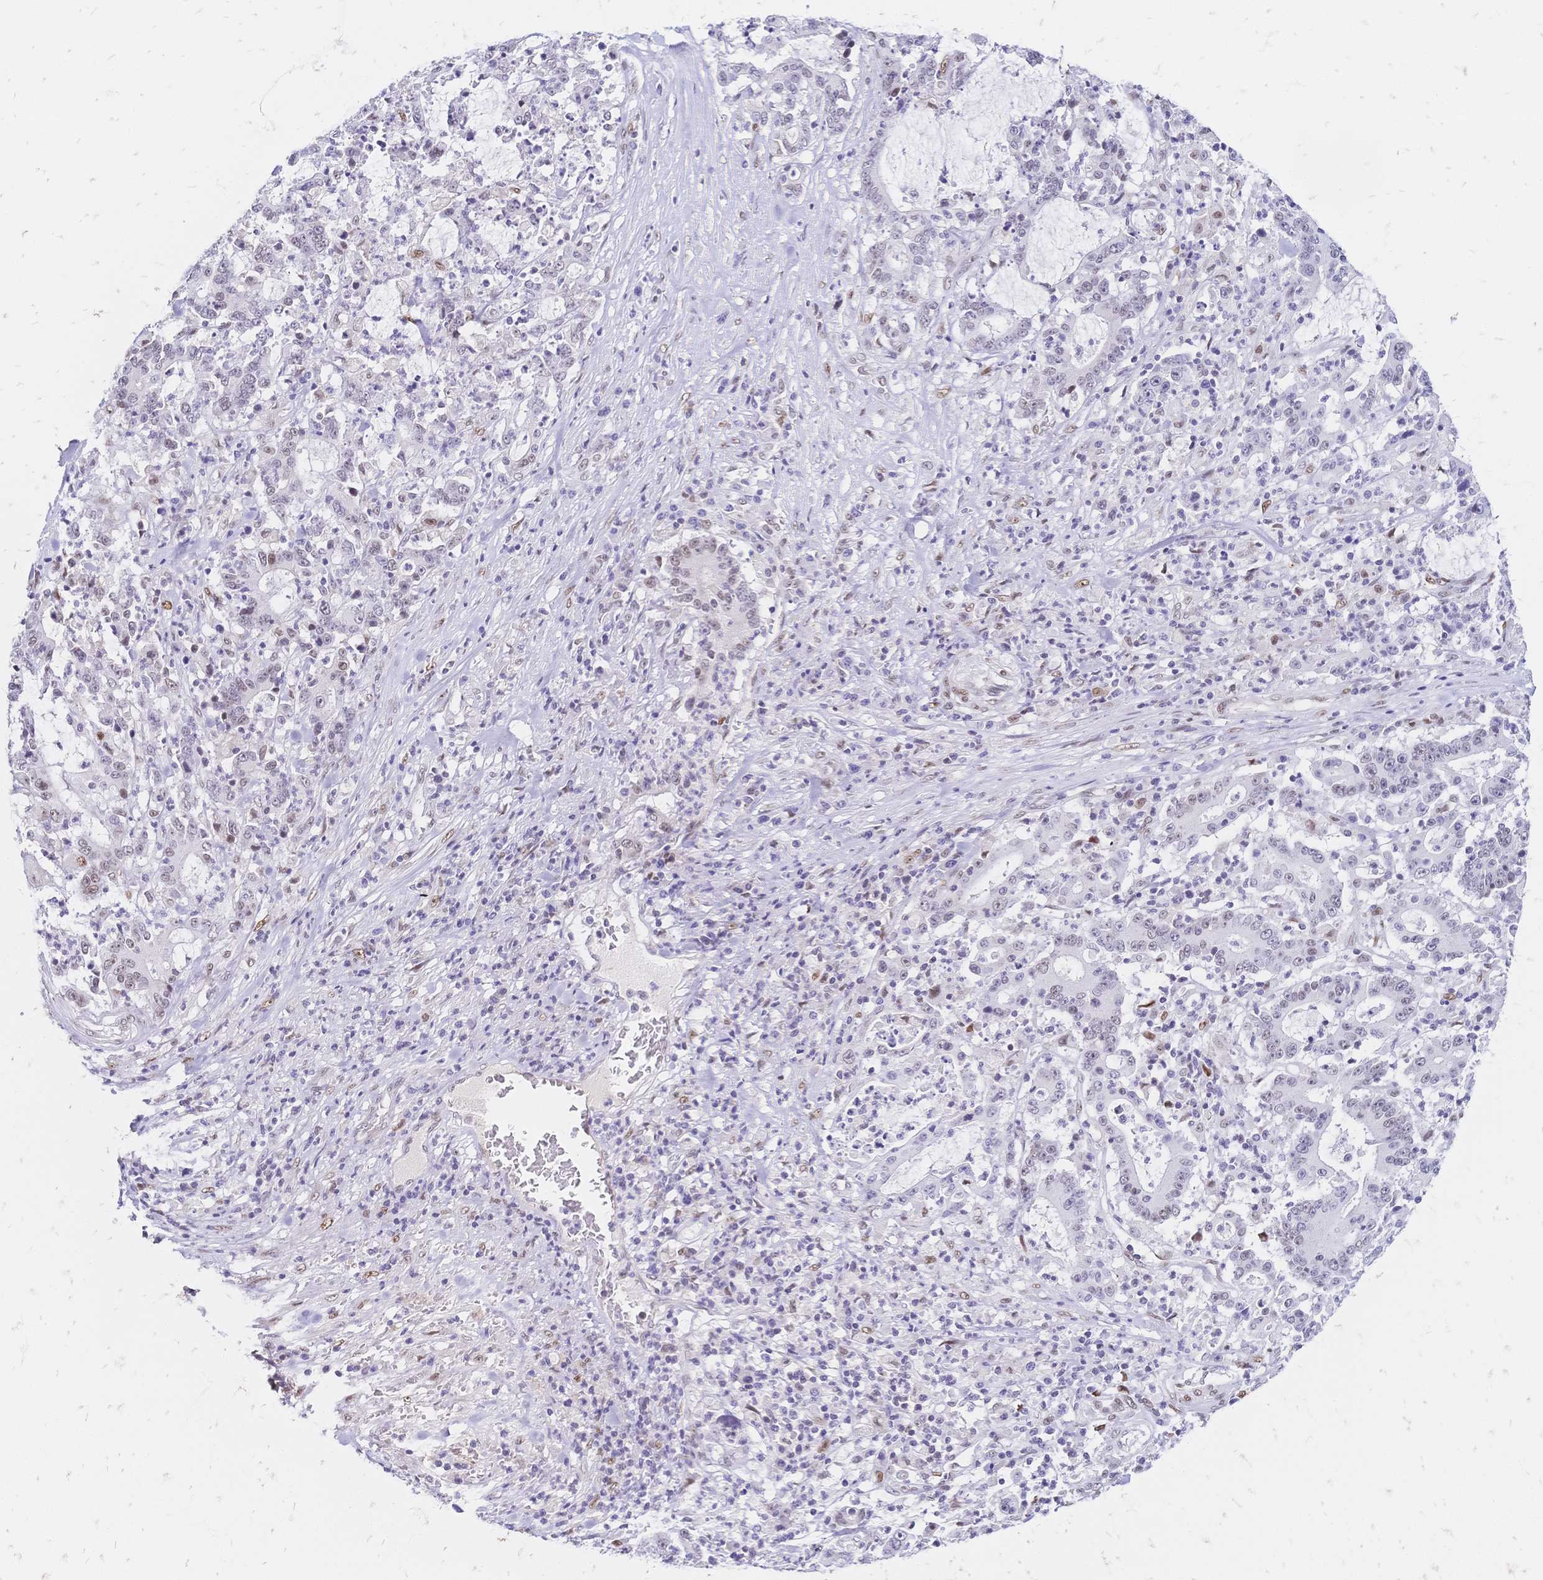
{"staining": {"intensity": "moderate", "quantity": "<25%", "location": "nuclear"}, "tissue": "stomach cancer", "cell_type": "Tumor cells", "image_type": "cancer", "snomed": [{"axis": "morphology", "description": "Adenocarcinoma, NOS"}, {"axis": "topography", "description": "Stomach, upper"}], "caption": "DAB immunohistochemical staining of human stomach adenocarcinoma demonstrates moderate nuclear protein positivity in about <25% of tumor cells.", "gene": "NFIC", "patient": {"sex": "male", "age": 68}}